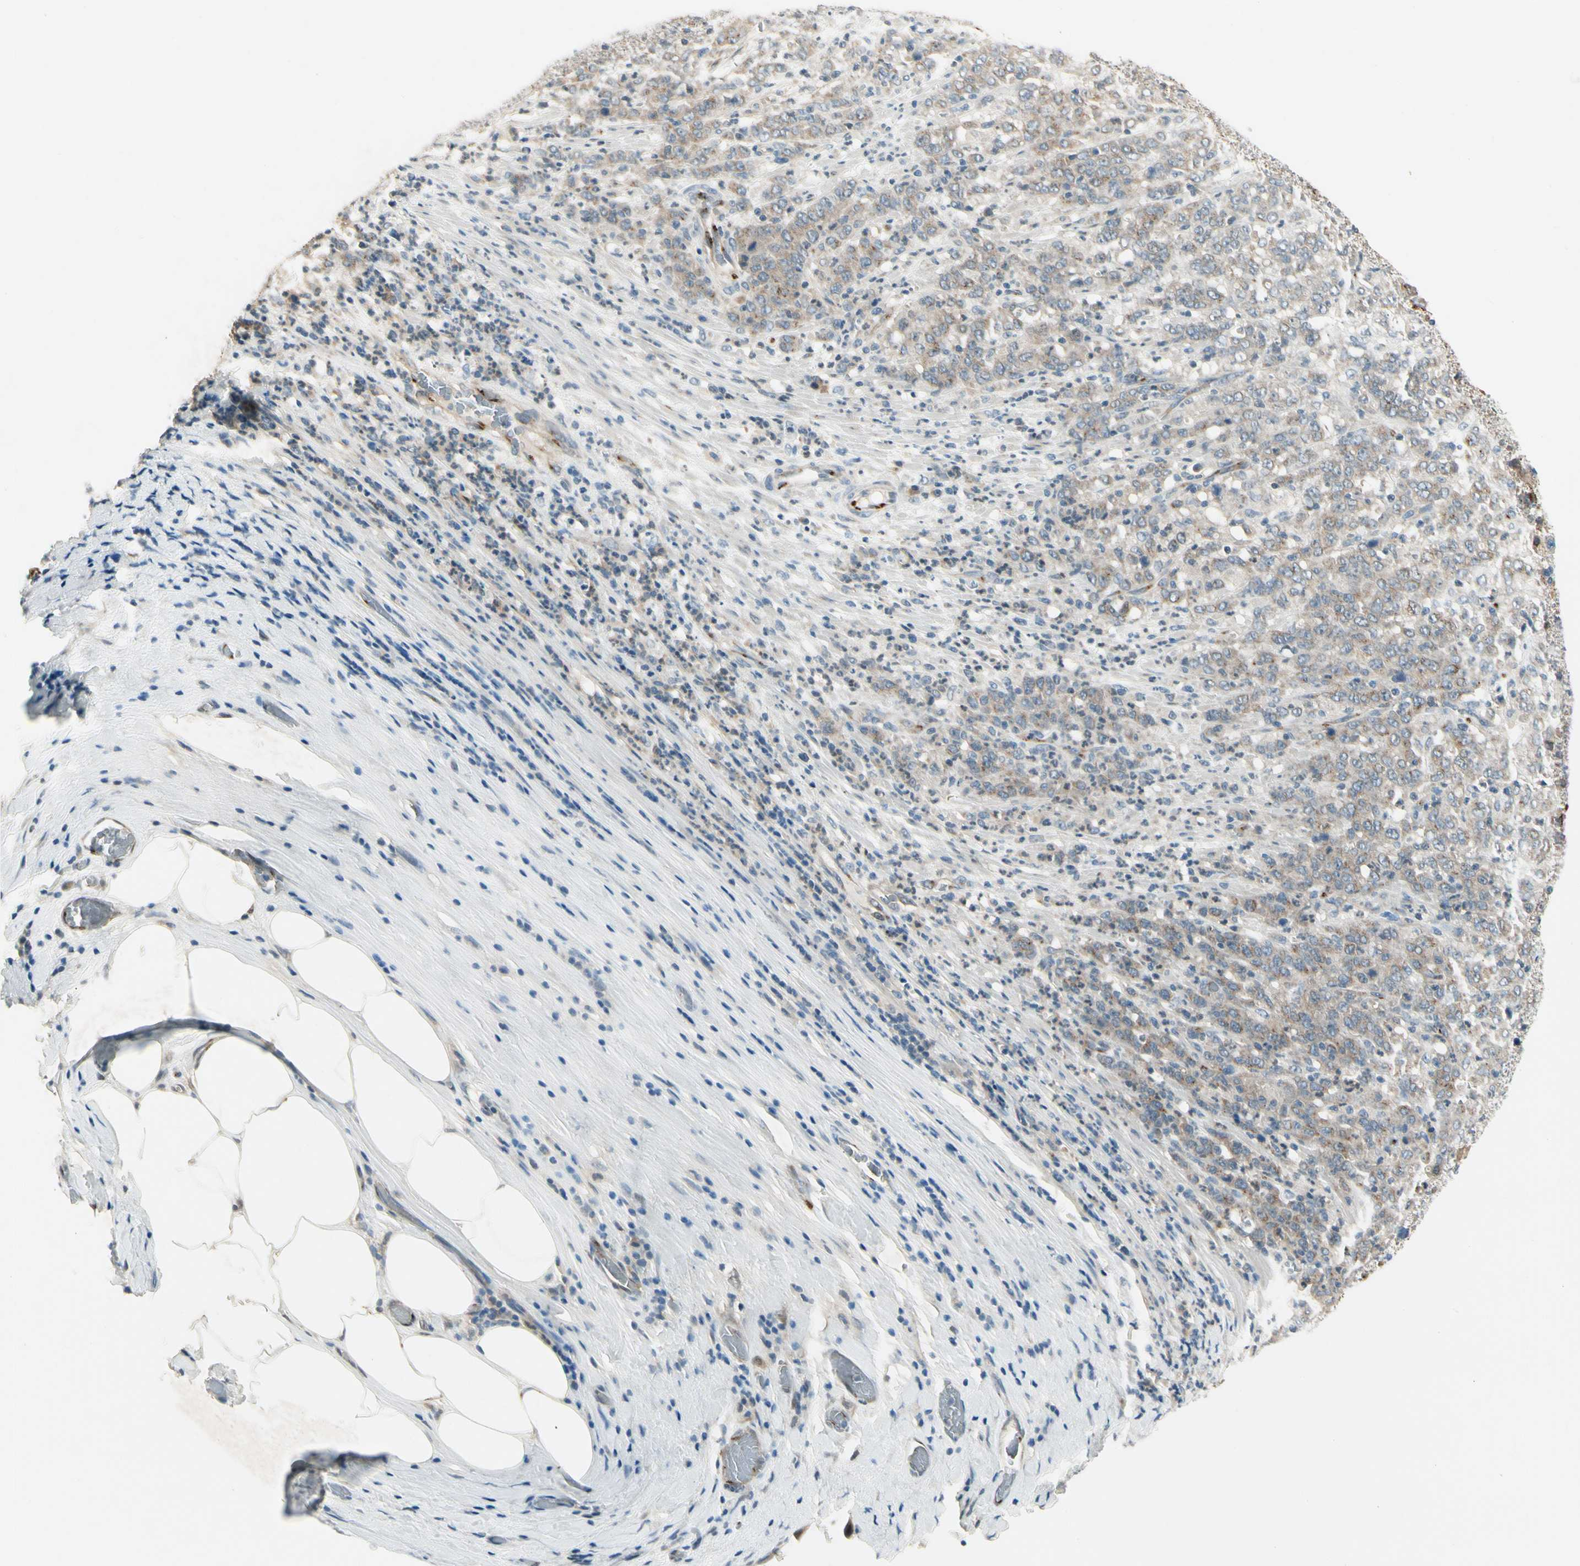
{"staining": {"intensity": "moderate", "quantity": "25%-75%", "location": "cytoplasmic/membranous"}, "tissue": "stomach cancer", "cell_type": "Tumor cells", "image_type": "cancer", "snomed": [{"axis": "morphology", "description": "Adenocarcinoma, NOS"}, {"axis": "topography", "description": "Stomach, lower"}], "caption": "A histopathology image of stomach cancer (adenocarcinoma) stained for a protein reveals moderate cytoplasmic/membranous brown staining in tumor cells.", "gene": "MANSC1", "patient": {"sex": "female", "age": 71}}